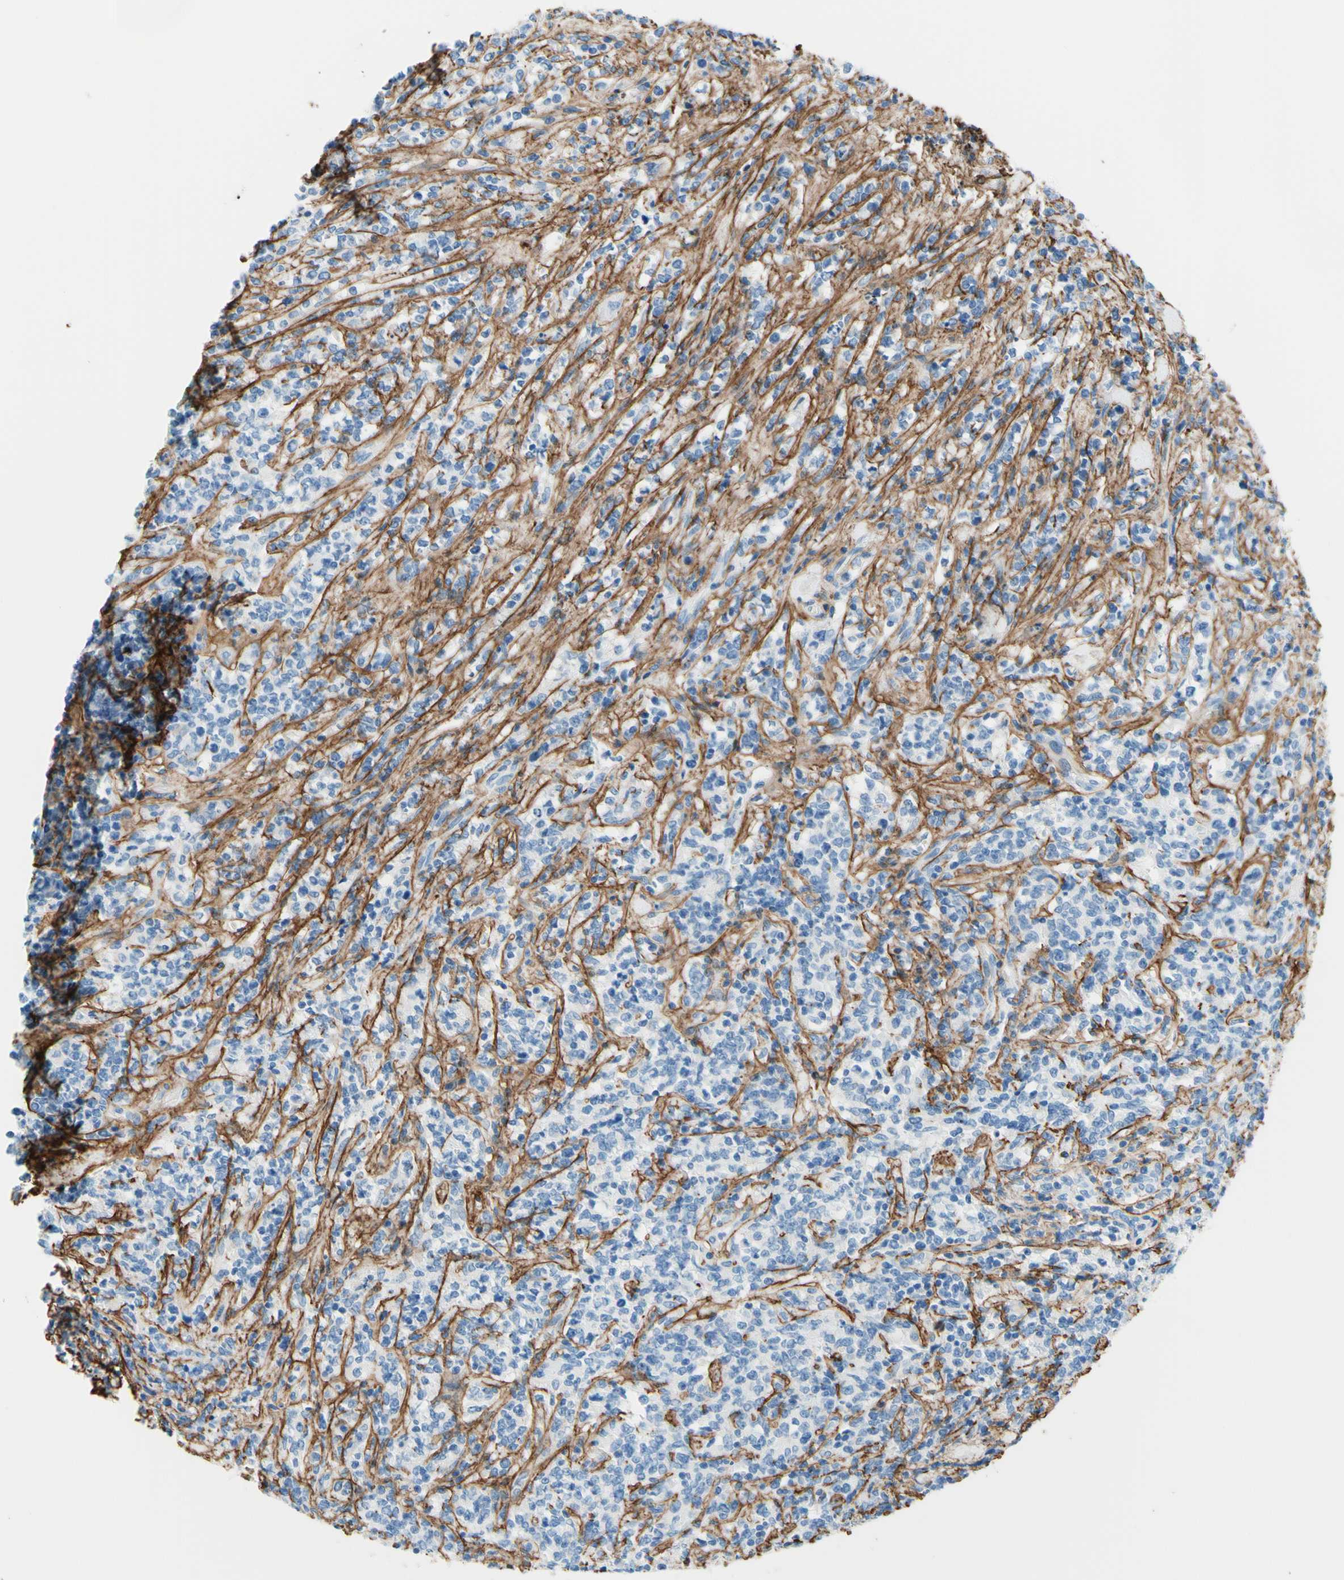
{"staining": {"intensity": "negative", "quantity": "none", "location": "none"}, "tissue": "lymphoma", "cell_type": "Tumor cells", "image_type": "cancer", "snomed": [{"axis": "morphology", "description": "Malignant lymphoma, non-Hodgkin's type, High grade"}, {"axis": "topography", "description": "Soft tissue"}], "caption": "This is an immunohistochemistry histopathology image of lymphoma. There is no positivity in tumor cells.", "gene": "MFAP5", "patient": {"sex": "male", "age": 18}}